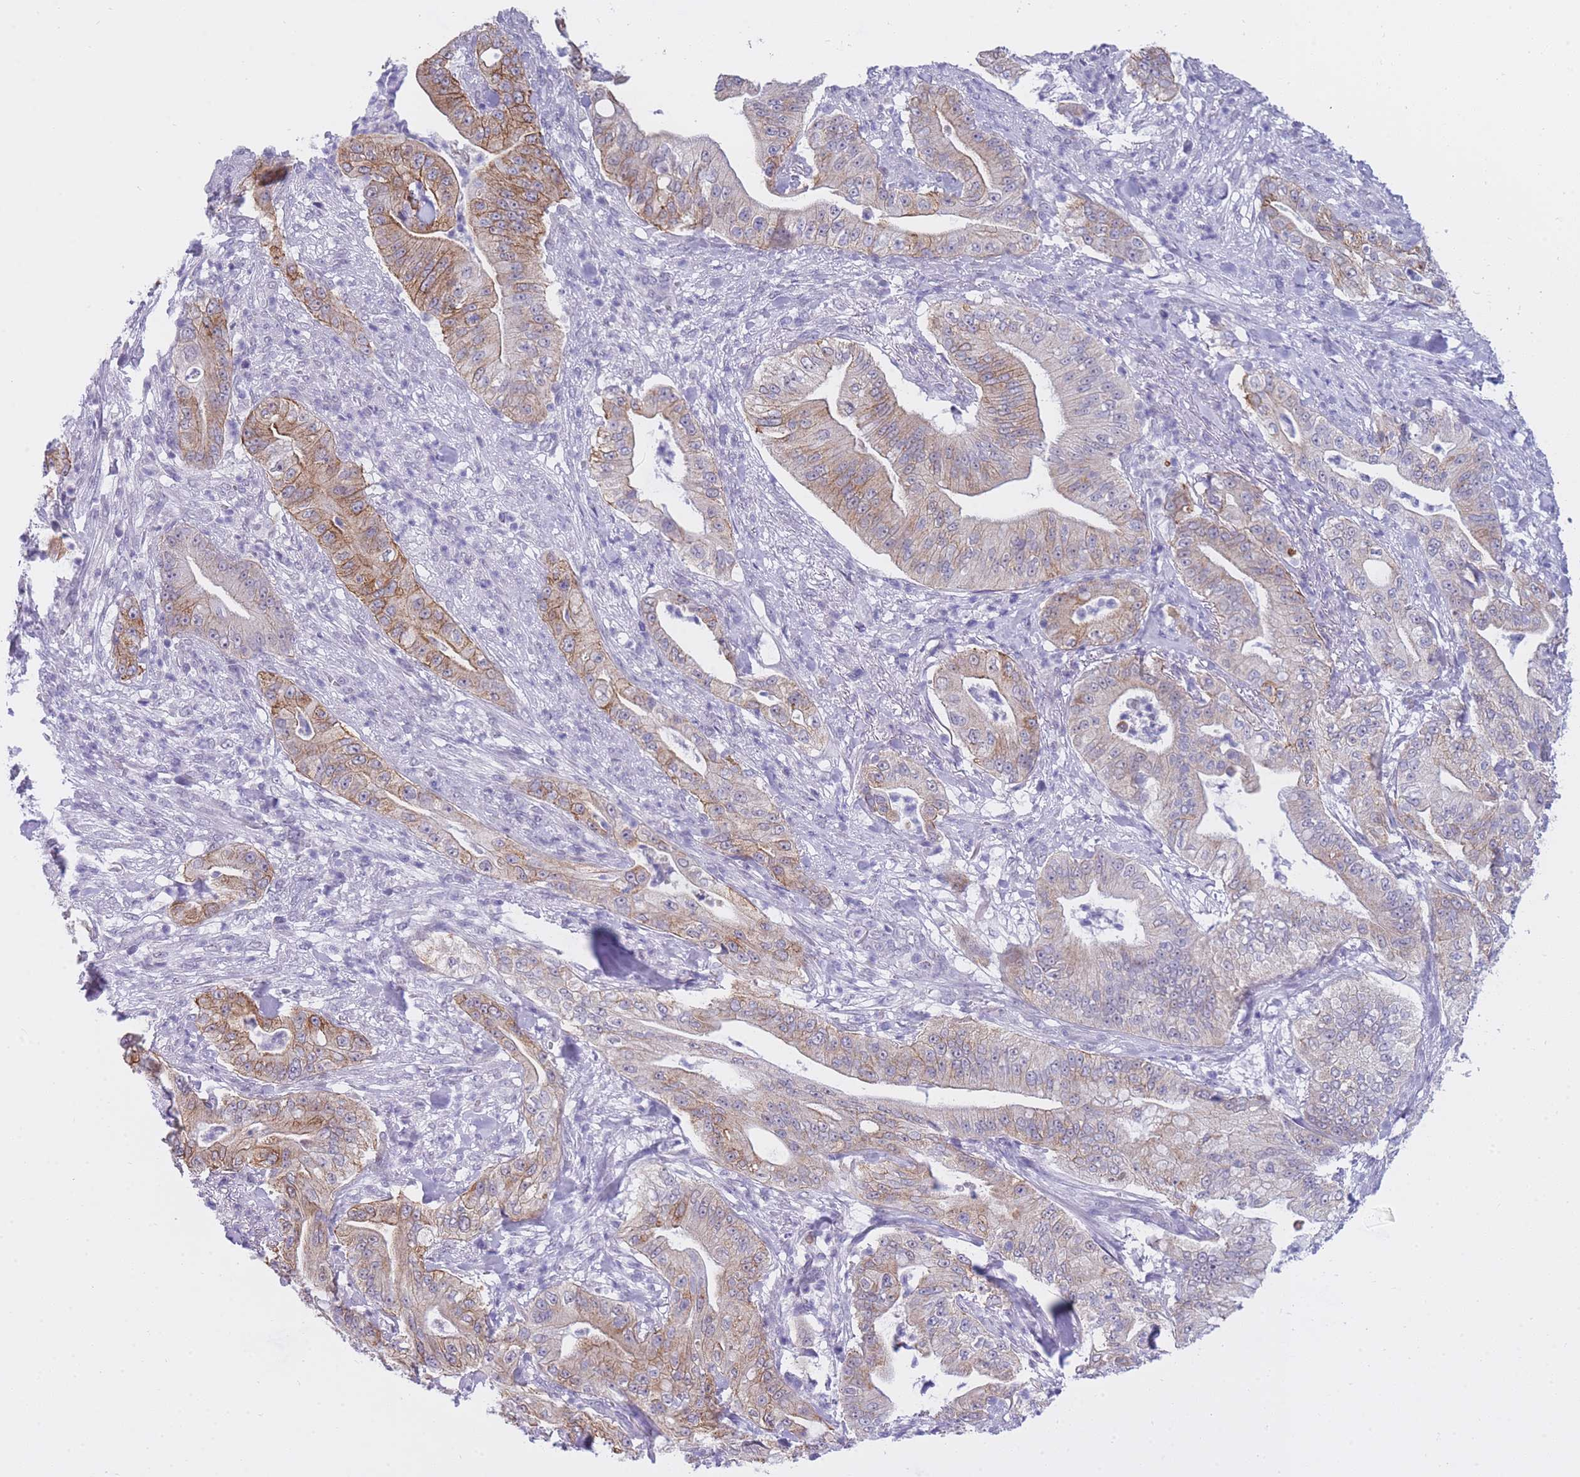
{"staining": {"intensity": "moderate", "quantity": "25%-75%", "location": "cytoplasmic/membranous"}, "tissue": "pancreatic cancer", "cell_type": "Tumor cells", "image_type": "cancer", "snomed": [{"axis": "morphology", "description": "Adenocarcinoma, NOS"}, {"axis": "topography", "description": "Pancreas"}], "caption": "Approximately 25%-75% of tumor cells in human pancreatic cancer exhibit moderate cytoplasmic/membranous protein positivity as visualized by brown immunohistochemical staining.", "gene": "FRAT2", "patient": {"sex": "male", "age": 71}}